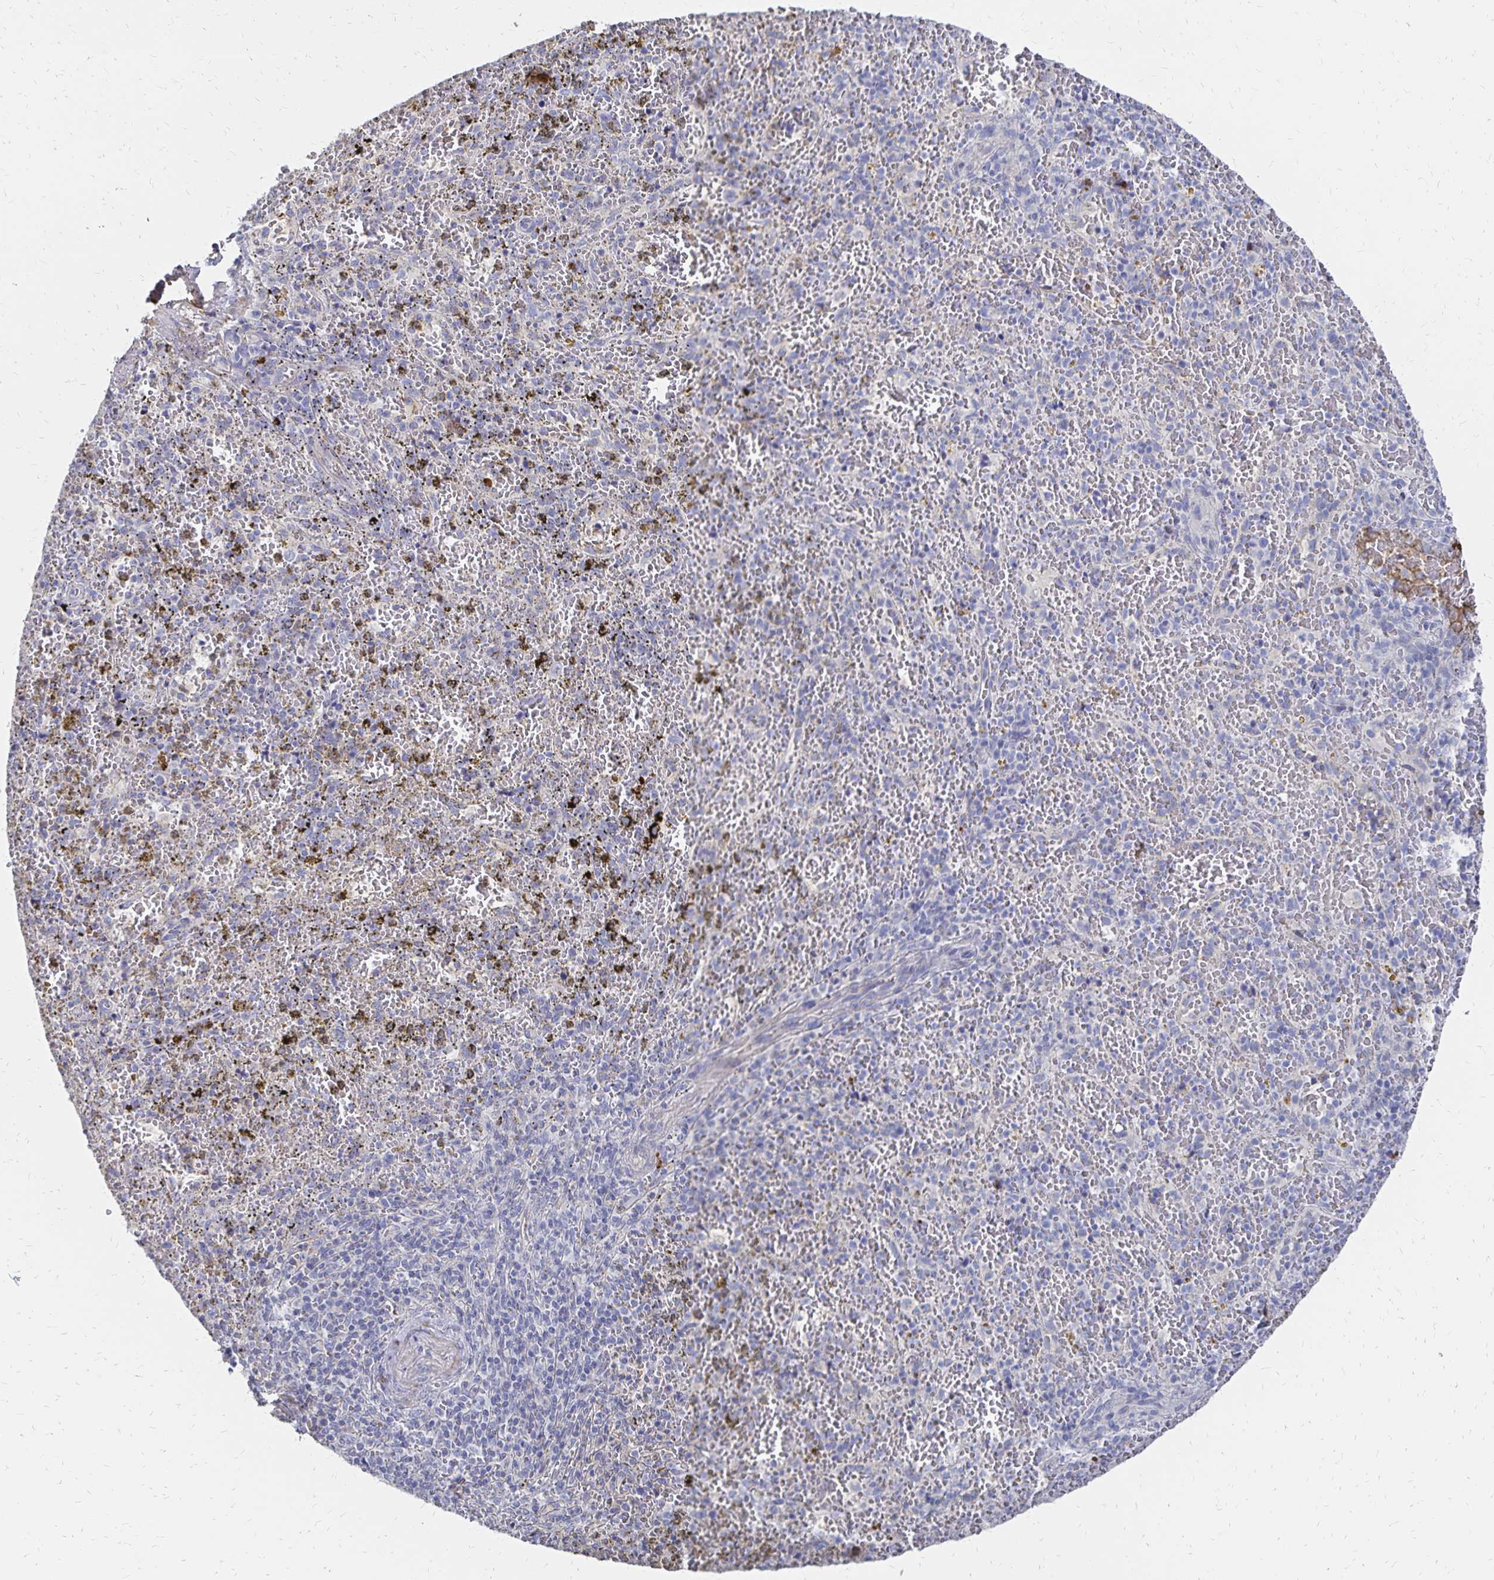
{"staining": {"intensity": "negative", "quantity": "none", "location": "none"}, "tissue": "spleen", "cell_type": "Cells in red pulp", "image_type": "normal", "snomed": [{"axis": "morphology", "description": "Normal tissue, NOS"}, {"axis": "topography", "description": "Spleen"}], "caption": "This is an immunohistochemistry photomicrograph of benign spleen. There is no positivity in cells in red pulp.", "gene": "KISS1", "patient": {"sex": "female", "age": 50}}